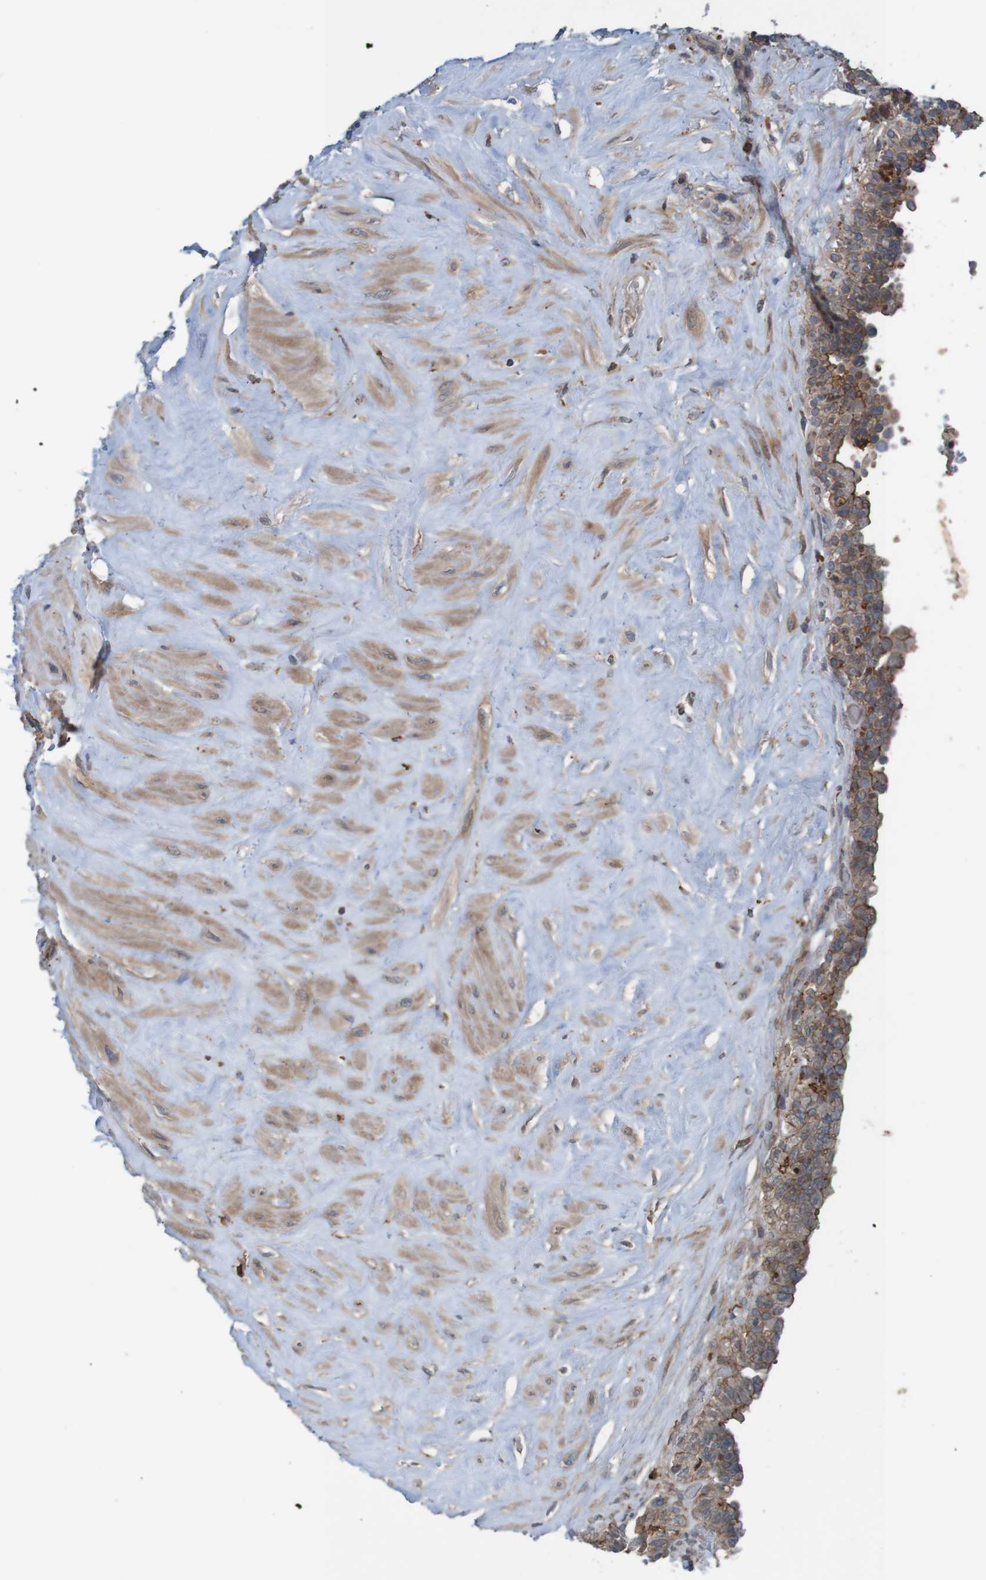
{"staining": {"intensity": "moderate", "quantity": ">75%", "location": "cytoplasmic/membranous"}, "tissue": "seminal vesicle", "cell_type": "Glandular cells", "image_type": "normal", "snomed": [{"axis": "morphology", "description": "Normal tissue, NOS"}, {"axis": "topography", "description": "Seminal veicle"}], "caption": "IHC micrograph of normal seminal vesicle stained for a protein (brown), which reveals medium levels of moderate cytoplasmic/membranous positivity in approximately >75% of glandular cells.", "gene": "ARHGEF11", "patient": {"sex": "male", "age": 63}}